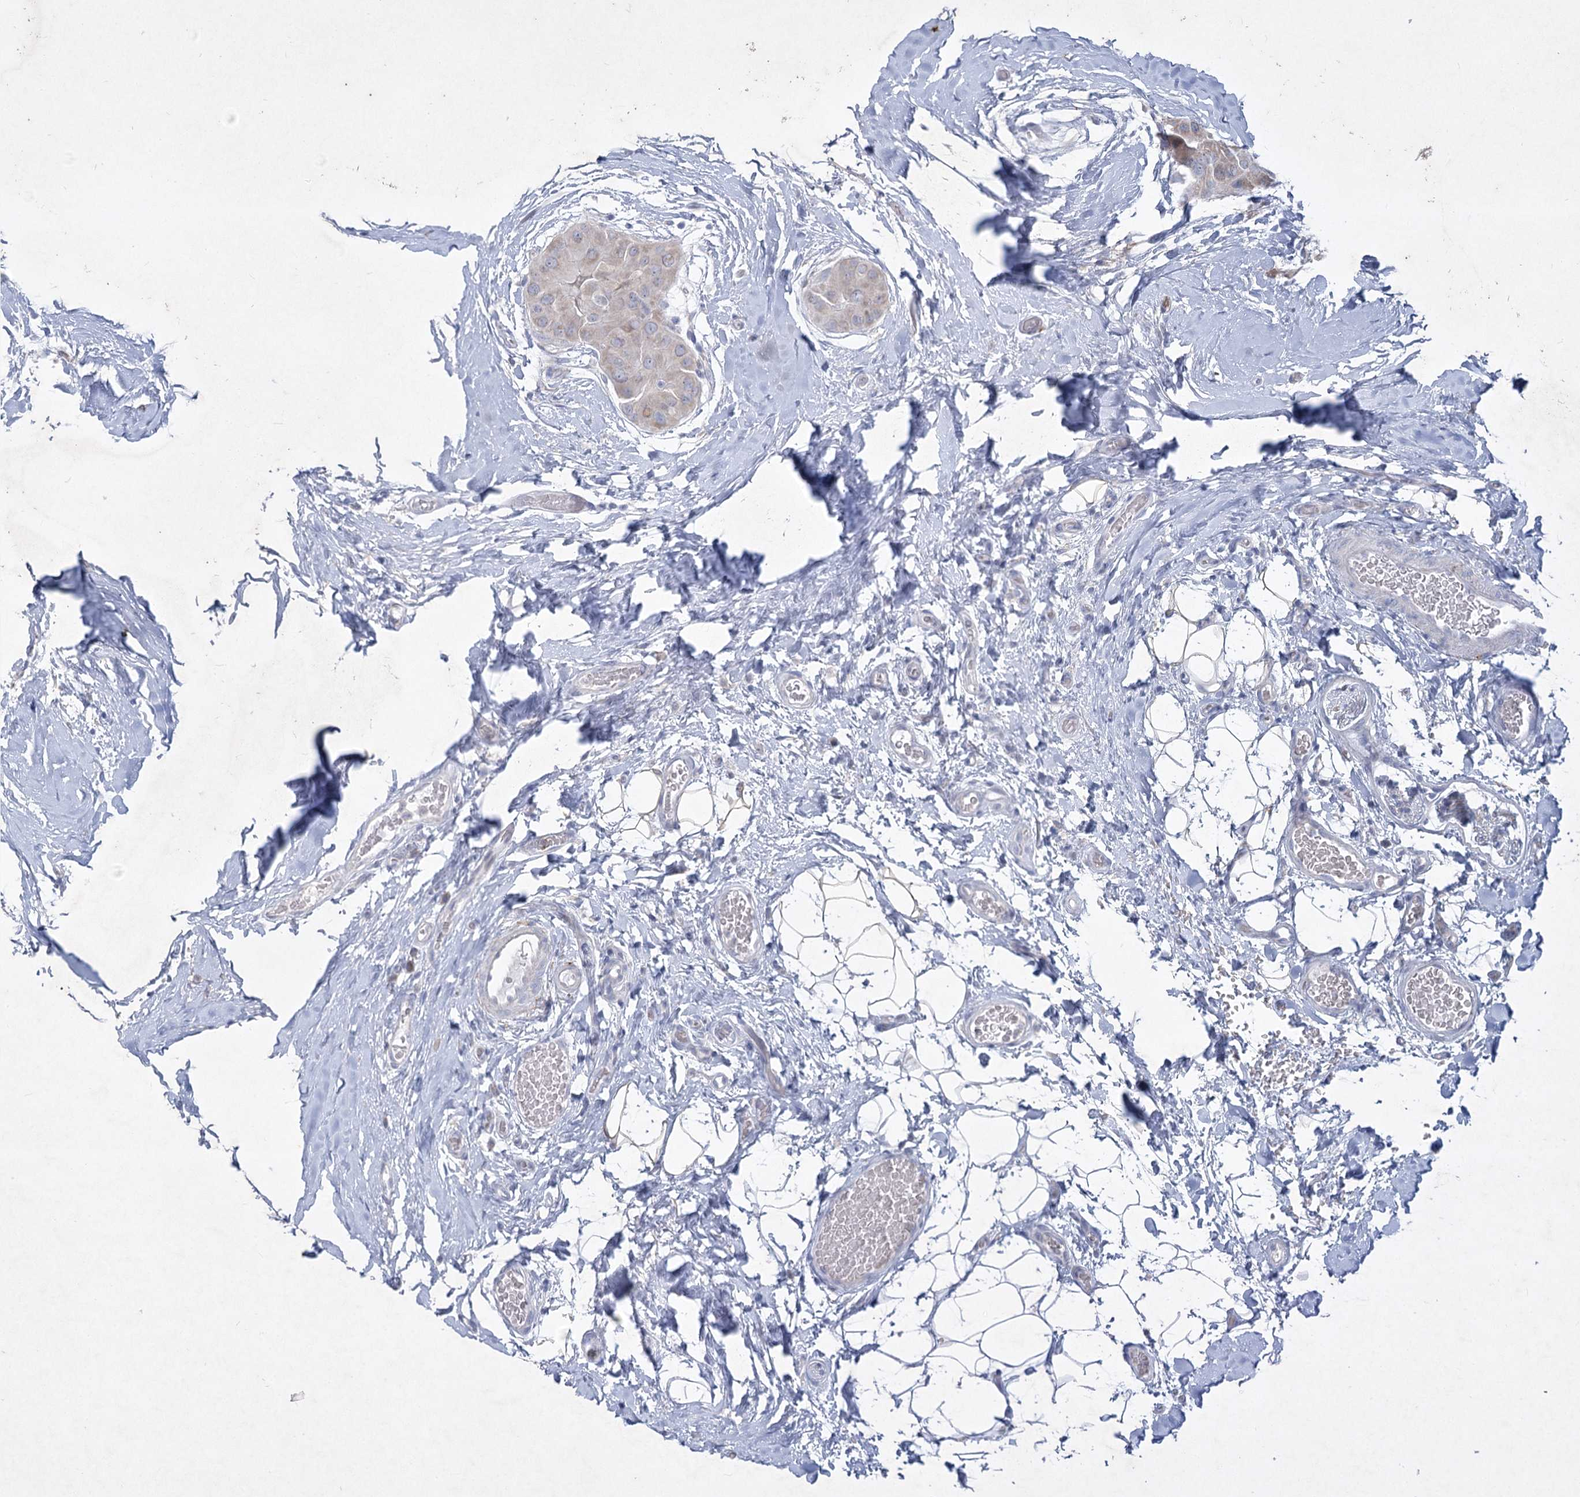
{"staining": {"intensity": "weak", "quantity": "25%-75%", "location": "cytoplasmic/membranous"}, "tissue": "thyroid cancer", "cell_type": "Tumor cells", "image_type": "cancer", "snomed": [{"axis": "morphology", "description": "Papillary adenocarcinoma, NOS"}, {"axis": "topography", "description": "Thyroid gland"}], "caption": "Weak cytoplasmic/membranous positivity for a protein is appreciated in about 25%-75% of tumor cells of thyroid cancer (papillary adenocarcinoma) using immunohistochemistry.", "gene": "PLA2G12A", "patient": {"sex": "male", "age": 33}}